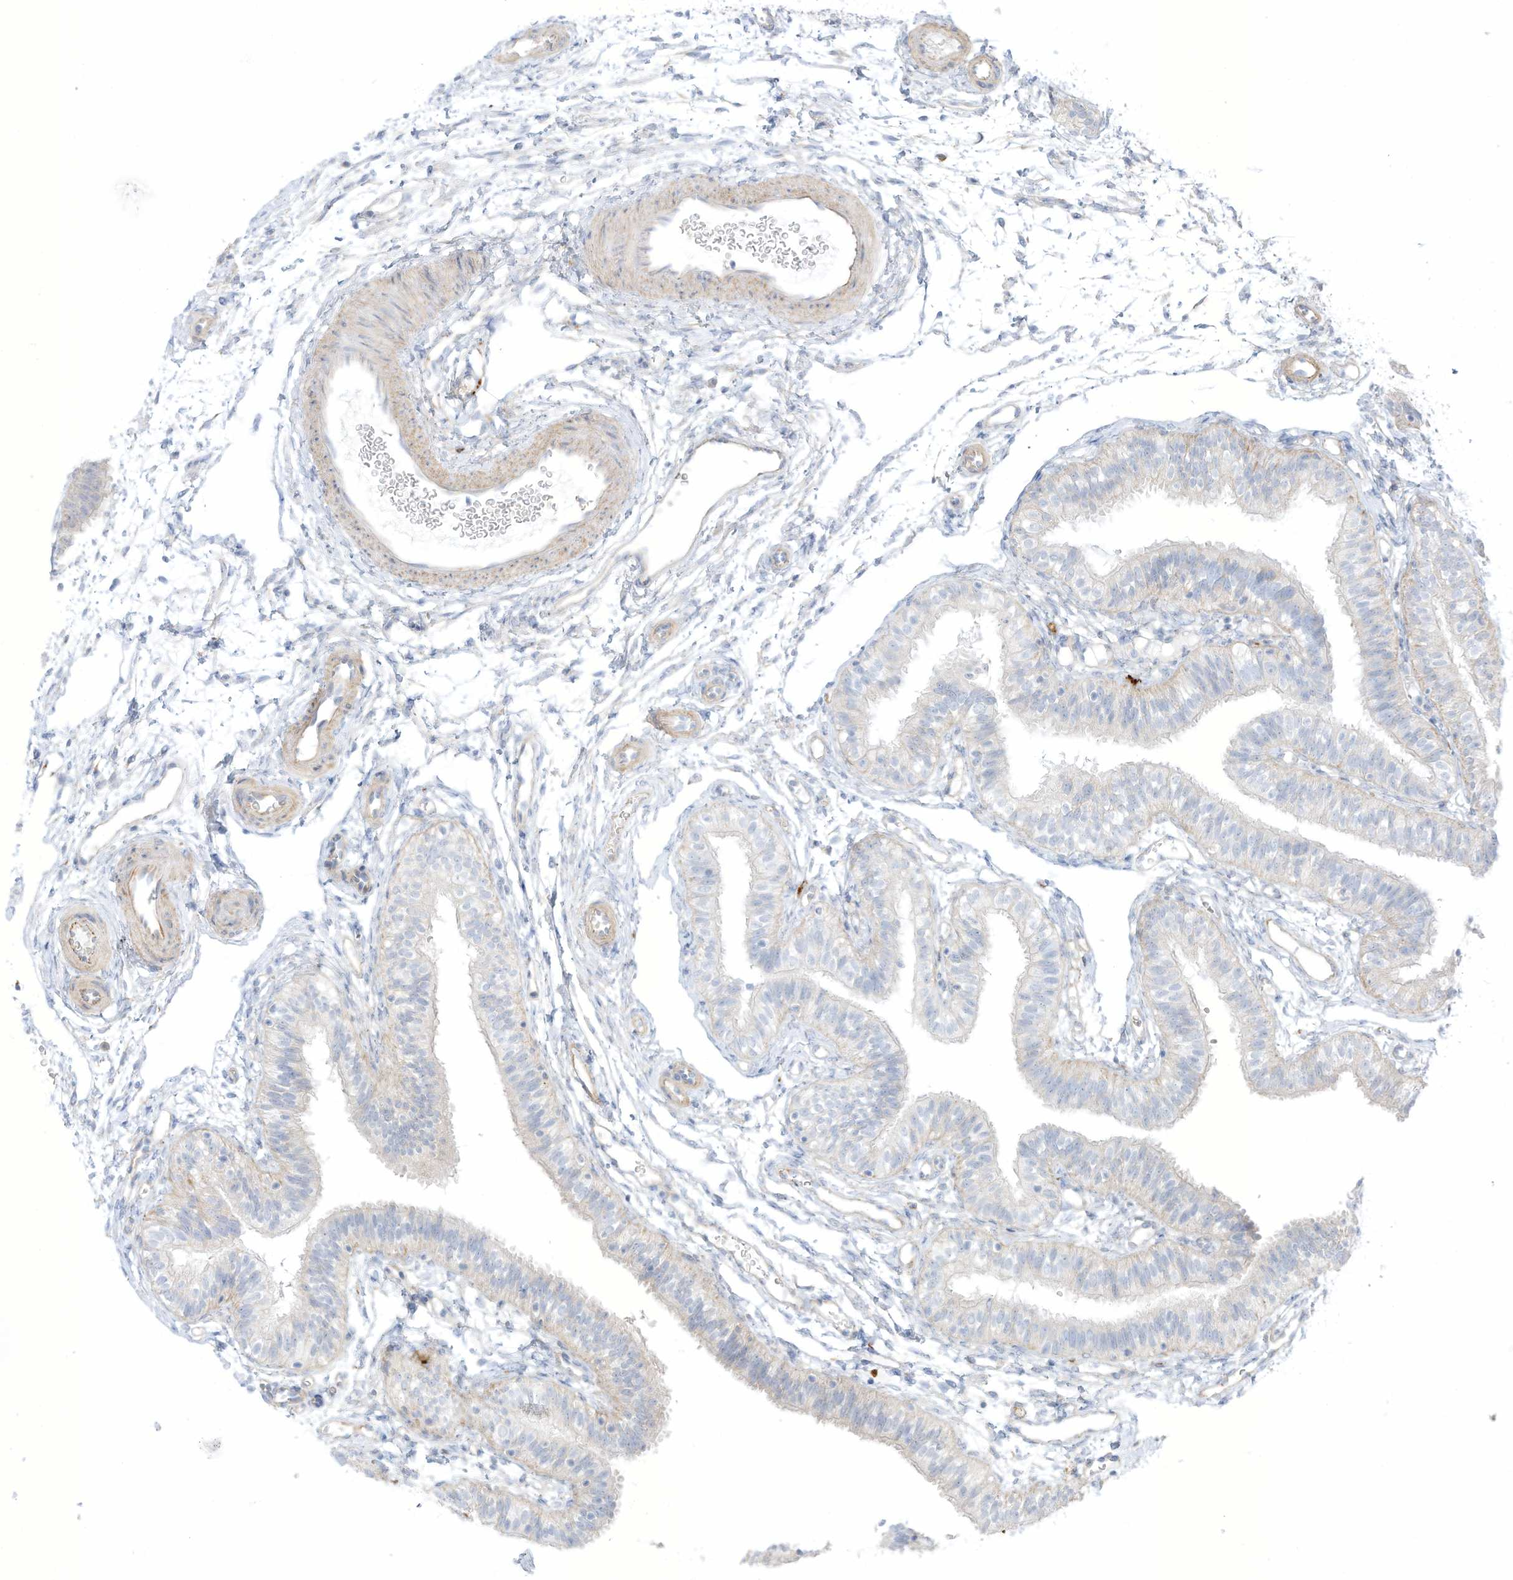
{"staining": {"intensity": "negative", "quantity": "none", "location": "none"}, "tissue": "fallopian tube", "cell_type": "Glandular cells", "image_type": "normal", "snomed": [{"axis": "morphology", "description": "Normal tissue, NOS"}, {"axis": "topography", "description": "Fallopian tube"}], "caption": "This is an immunohistochemistry (IHC) histopathology image of benign fallopian tube. There is no expression in glandular cells.", "gene": "TAL2", "patient": {"sex": "female", "age": 35}}